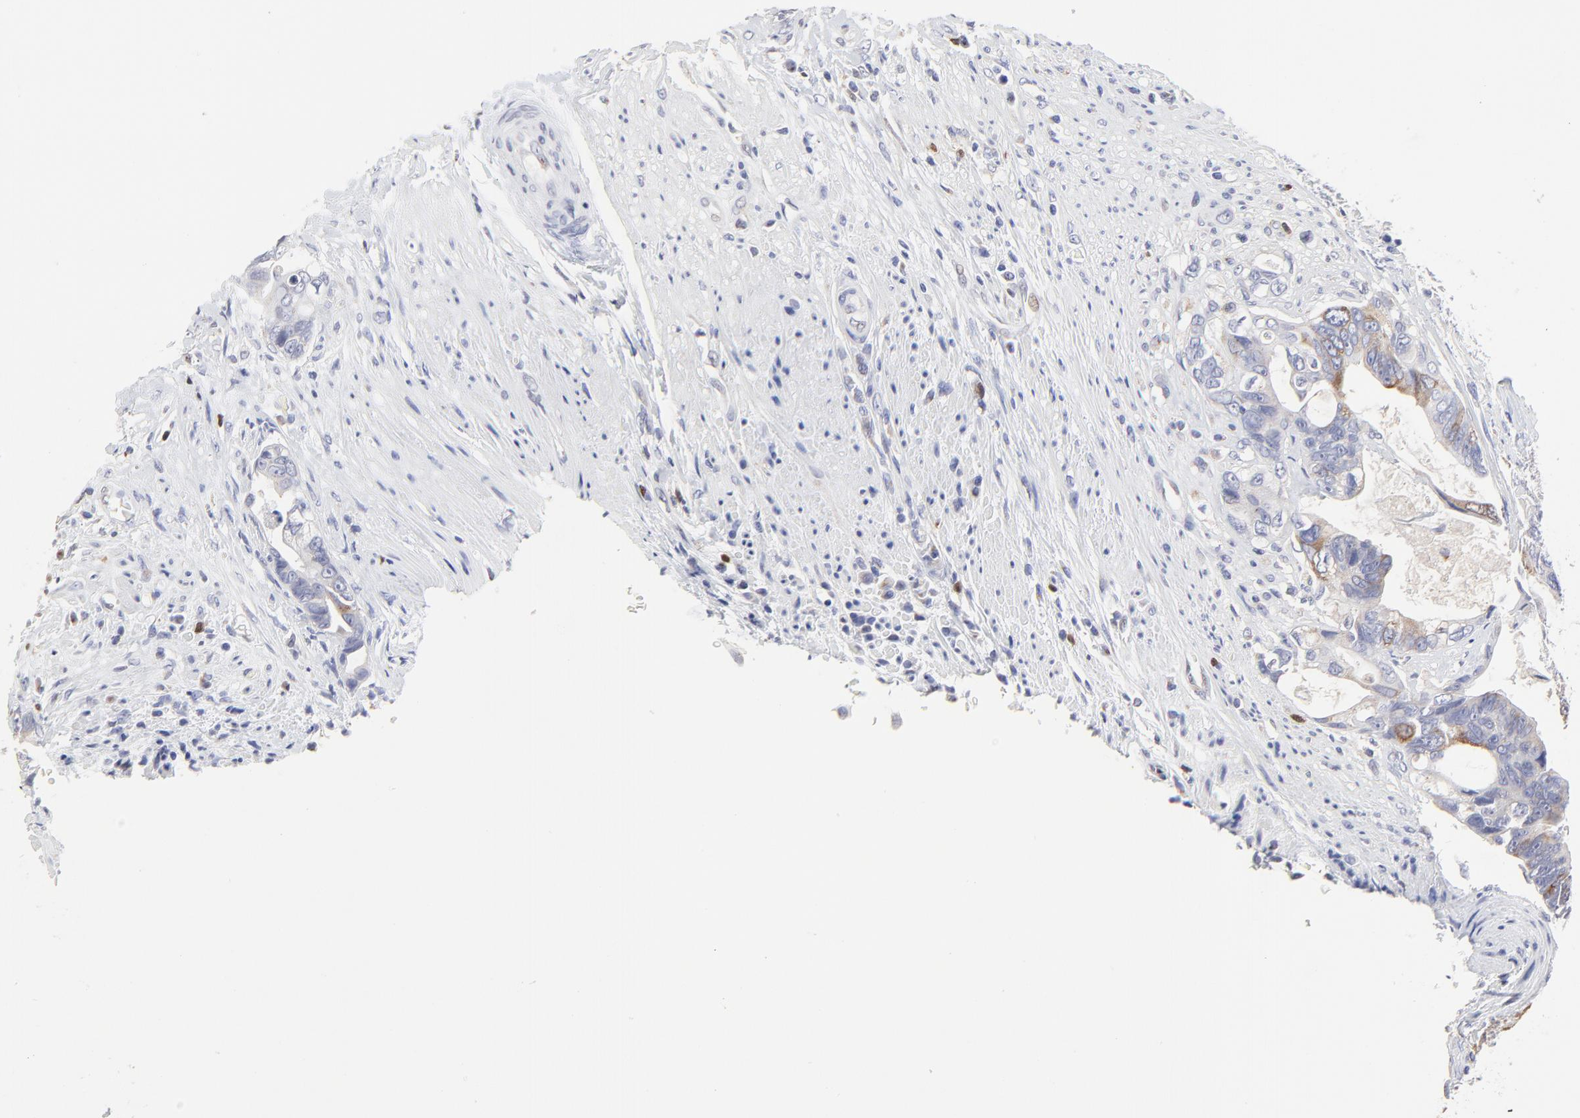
{"staining": {"intensity": "weak", "quantity": "<25%", "location": "cytoplasmic/membranous"}, "tissue": "colorectal cancer", "cell_type": "Tumor cells", "image_type": "cancer", "snomed": [{"axis": "morphology", "description": "Adenocarcinoma, NOS"}, {"axis": "topography", "description": "Rectum"}], "caption": "Tumor cells show no significant protein staining in colorectal cancer (adenocarcinoma). (DAB (3,3'-diaminobenzidine) IHC, high magnification).", "gene": "NCAPH", "patient": {"sex": "female", "age": 57}}